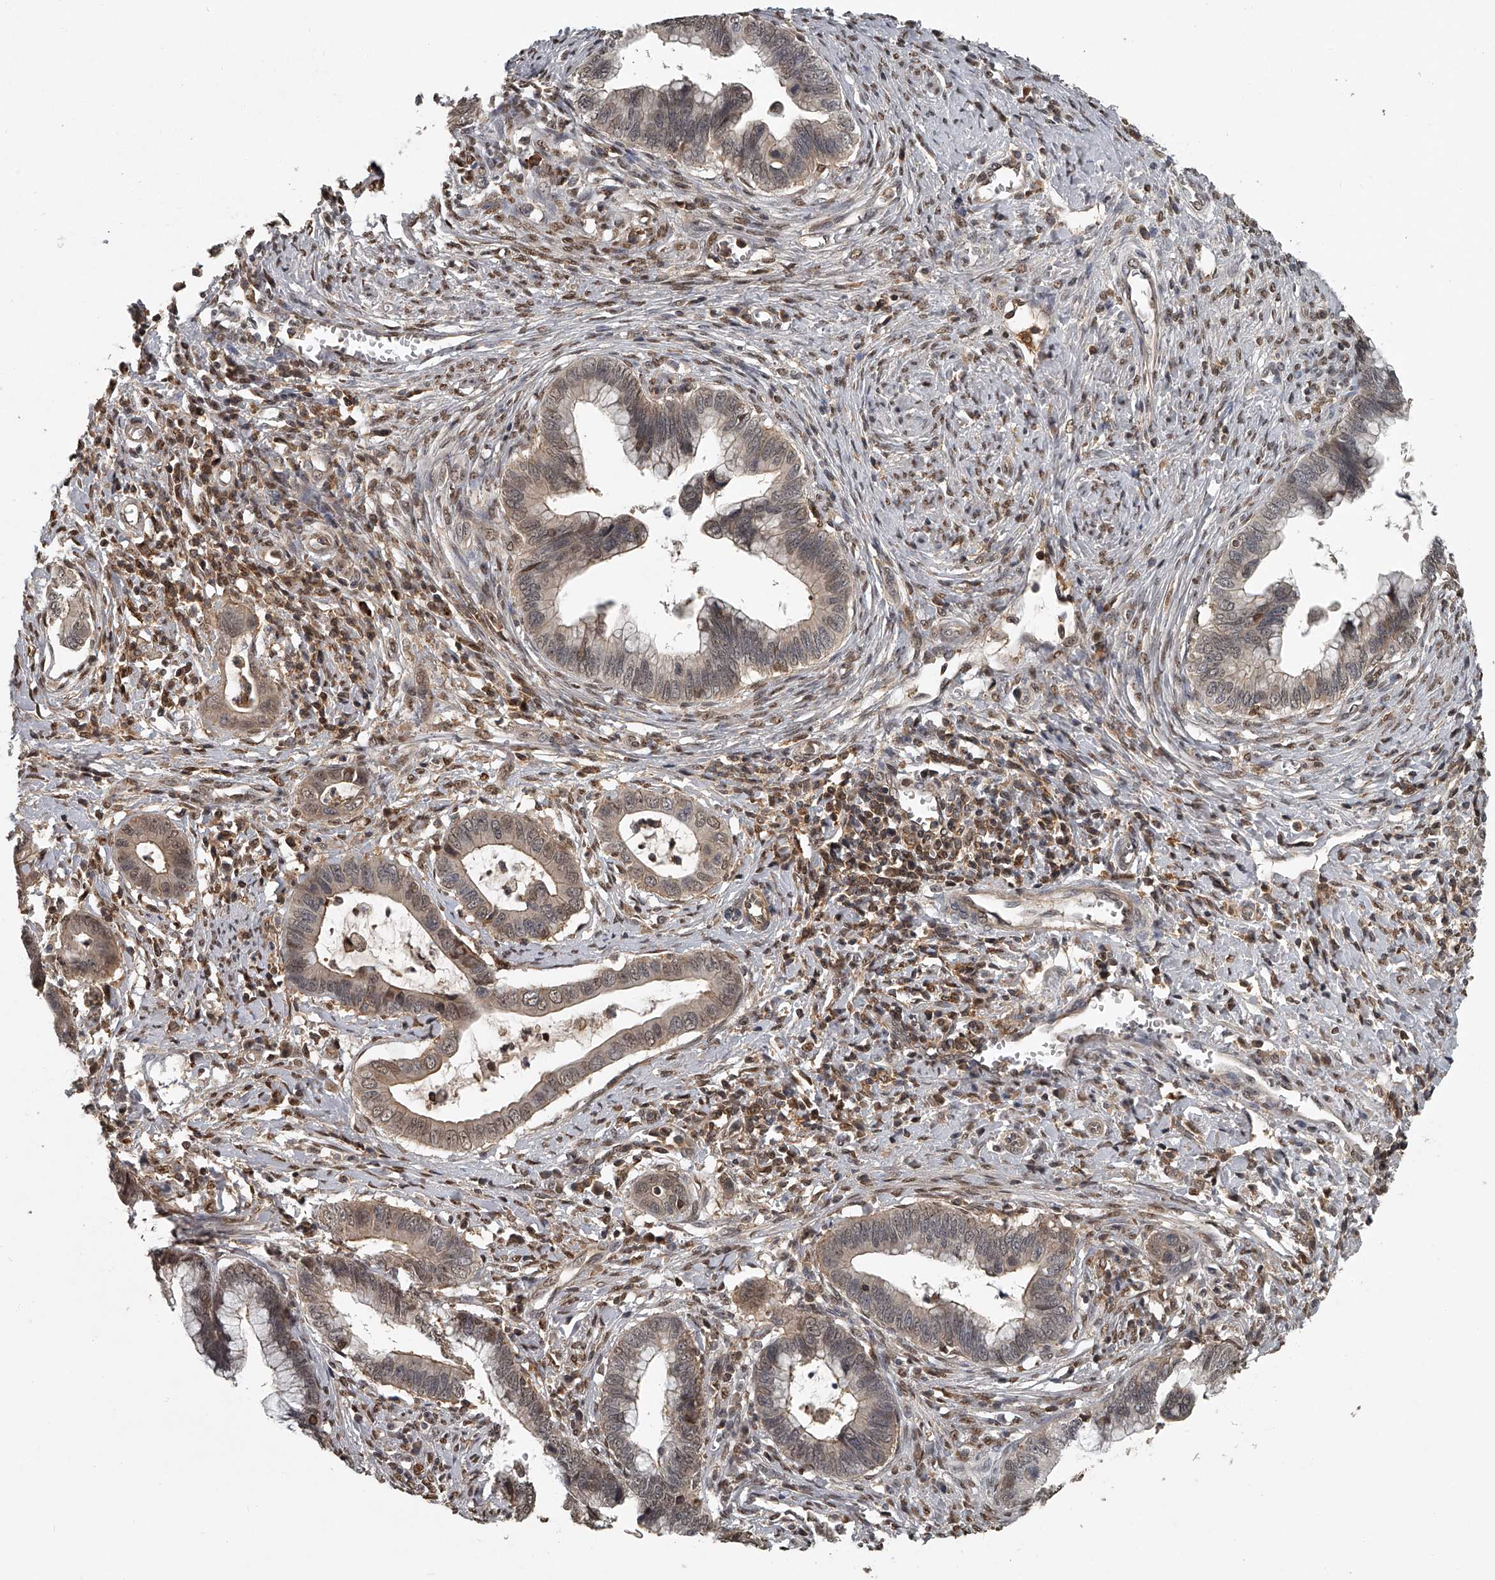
{"staining": {"intensity": "moderate", "quantity": "25%-75%", "location": "cytoplasmic/membranous,nuclear"}, "tissue": "cervical cancer", "cell_type": "Tumor cells", "image_type": "cancer", "snomed": [{"axis": "morphology", "description": "Adenocarcinoma, NOS"}, {"axis": "topography", "description": "Cervix"}], "caption": "Immunohistochemical staining of human cervical cancer (adenocarcinoma) exhibits moderate cytoplasmic/membranous and nuclear protein expression in approximately 25%-75% of tumor cells.", "gene": "PLEKHG1", "patient": {"sex": "female", "age": 44}}